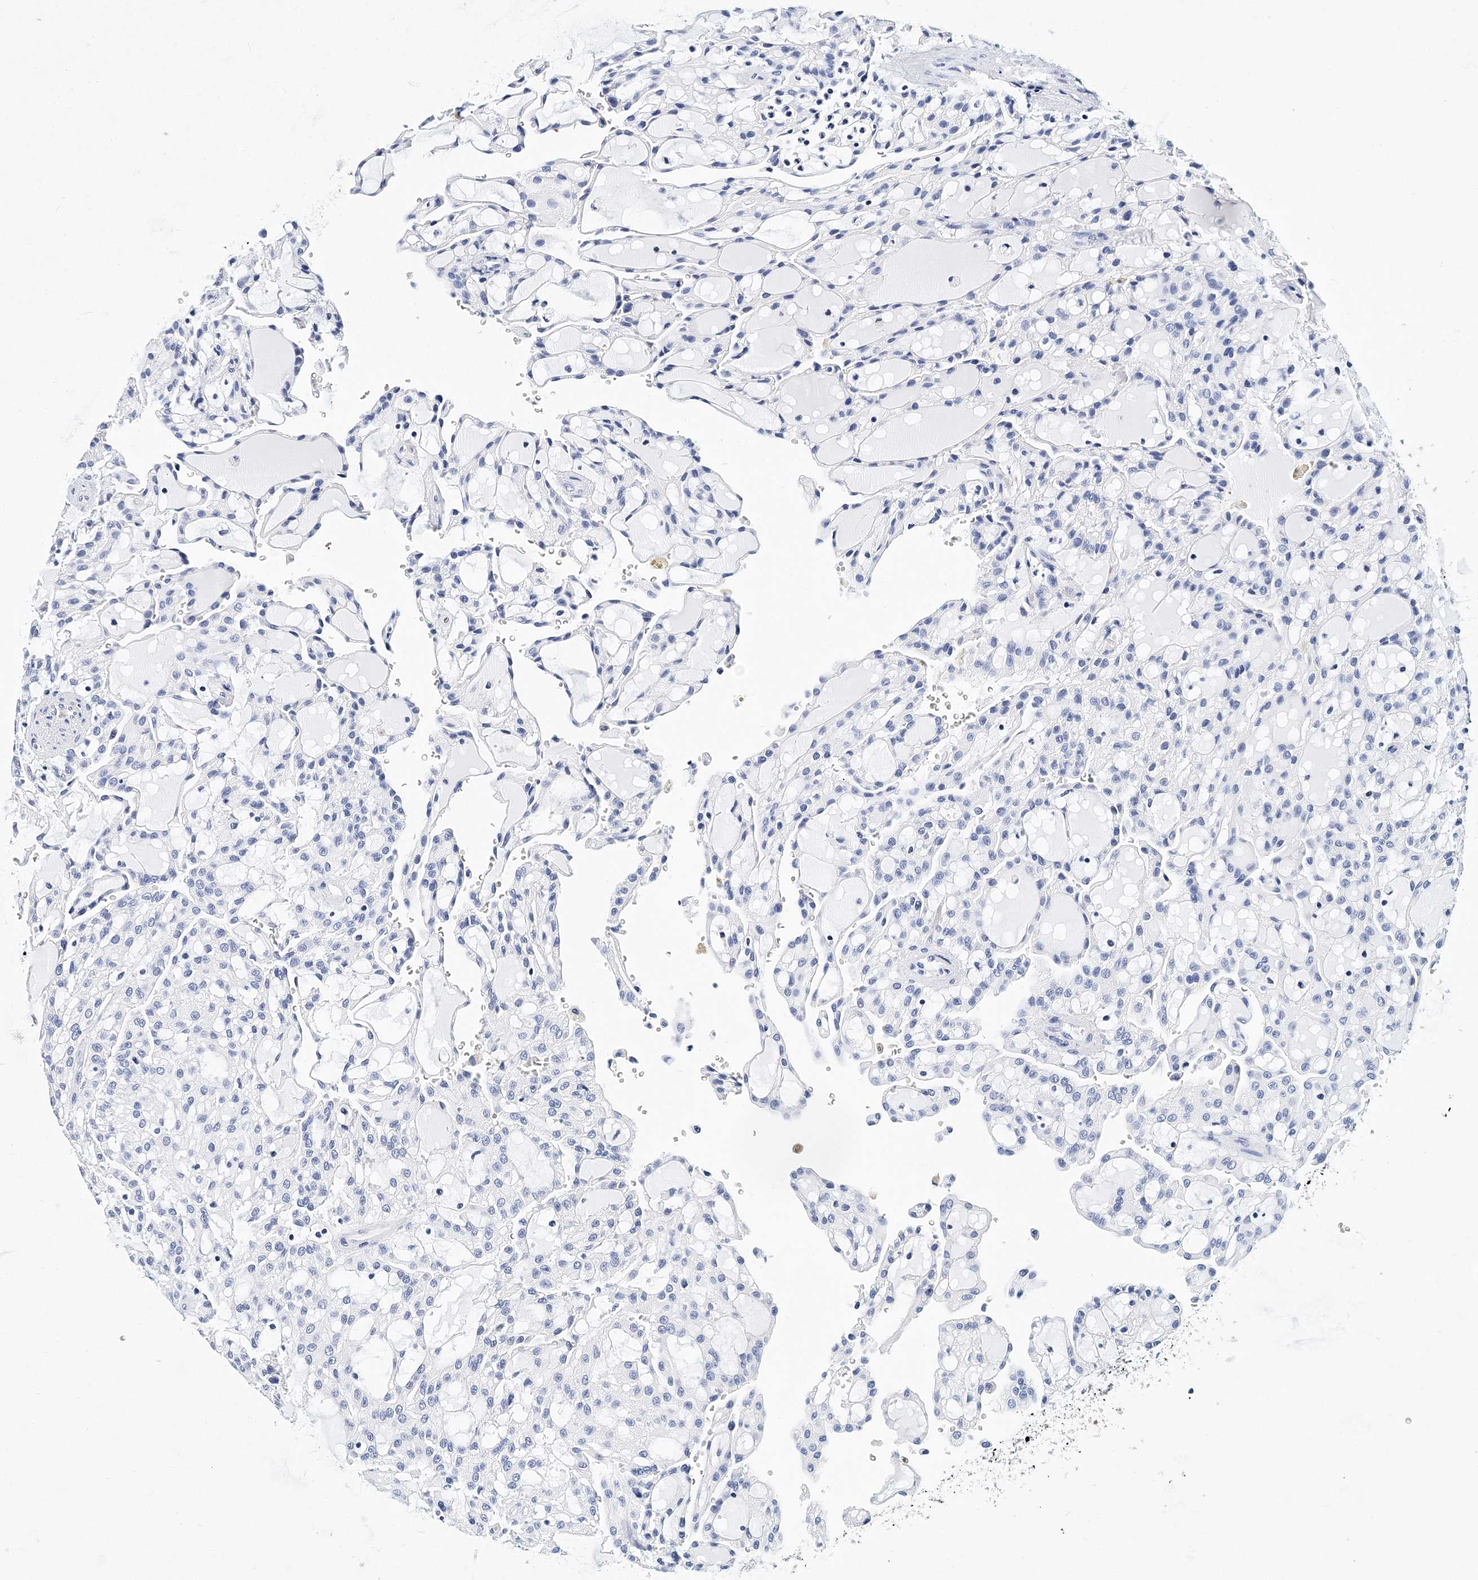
{"staining": {"intensity": "negative", "quantity": "none", "location": "none"}, "tissue": "renal cancer", "cell_type": "Tumor cells", "image_type": "cancer", "snomed": [{"axis": "morphology", "description": "Adenocarcinoma, NOS"}, {"axis": "topography", "description": "Kidney"}], "caption": "The photomicrograph exhibits no significant staining in tumor cells of renal adenocarcinoma. Brightfield microscopy of immunohistochemistry stained with DAB (brown) and hematoxylin (blue), captured at high magnification.", "gene": "ITGA2B", "patient": {"sex": "male", "age": 63}}